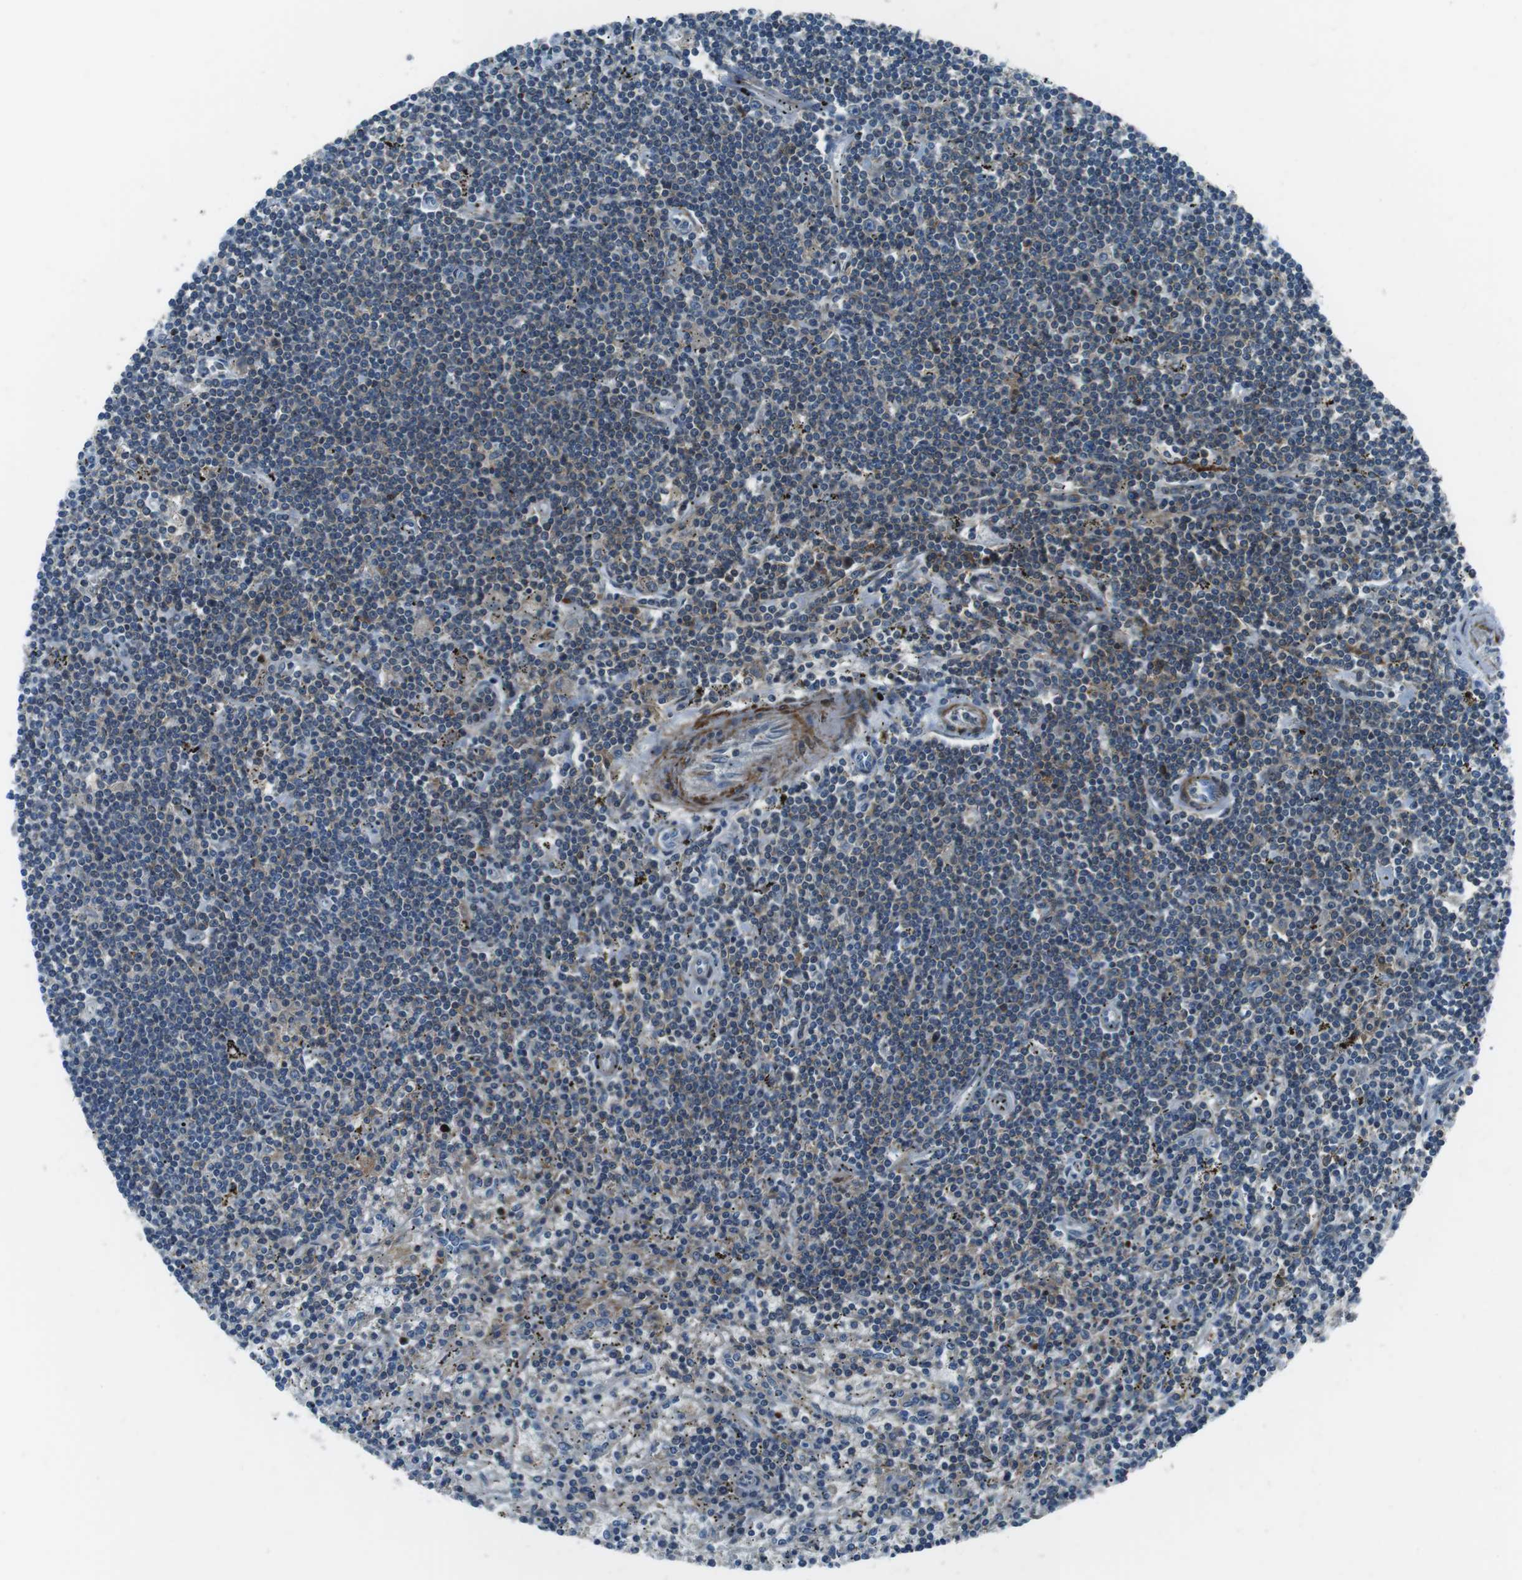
{"staining": {"intensity": "negative", "quantity": "none", "location": "none"}, "tissue": "lymphoma", "cell_type": "Tumor cells", "image_type": "cancer", "snomed": [{"axis": "morphology", "description": "Malignant lymphoma, non-Hodgkin's type, Low grade"}, {"axis": "topography", "description": "Spleen"}], "caption": "A histopathology image of malignant lymphoma, non-Hodgkin's type (low-grade) stained for a protein demonstrates no brown staining in tumor cells. (Brightfield microscopy of DAB IHC at high magnification).", "gene": "ARVCF", "patient": {"sex": "male", "age": 76}}